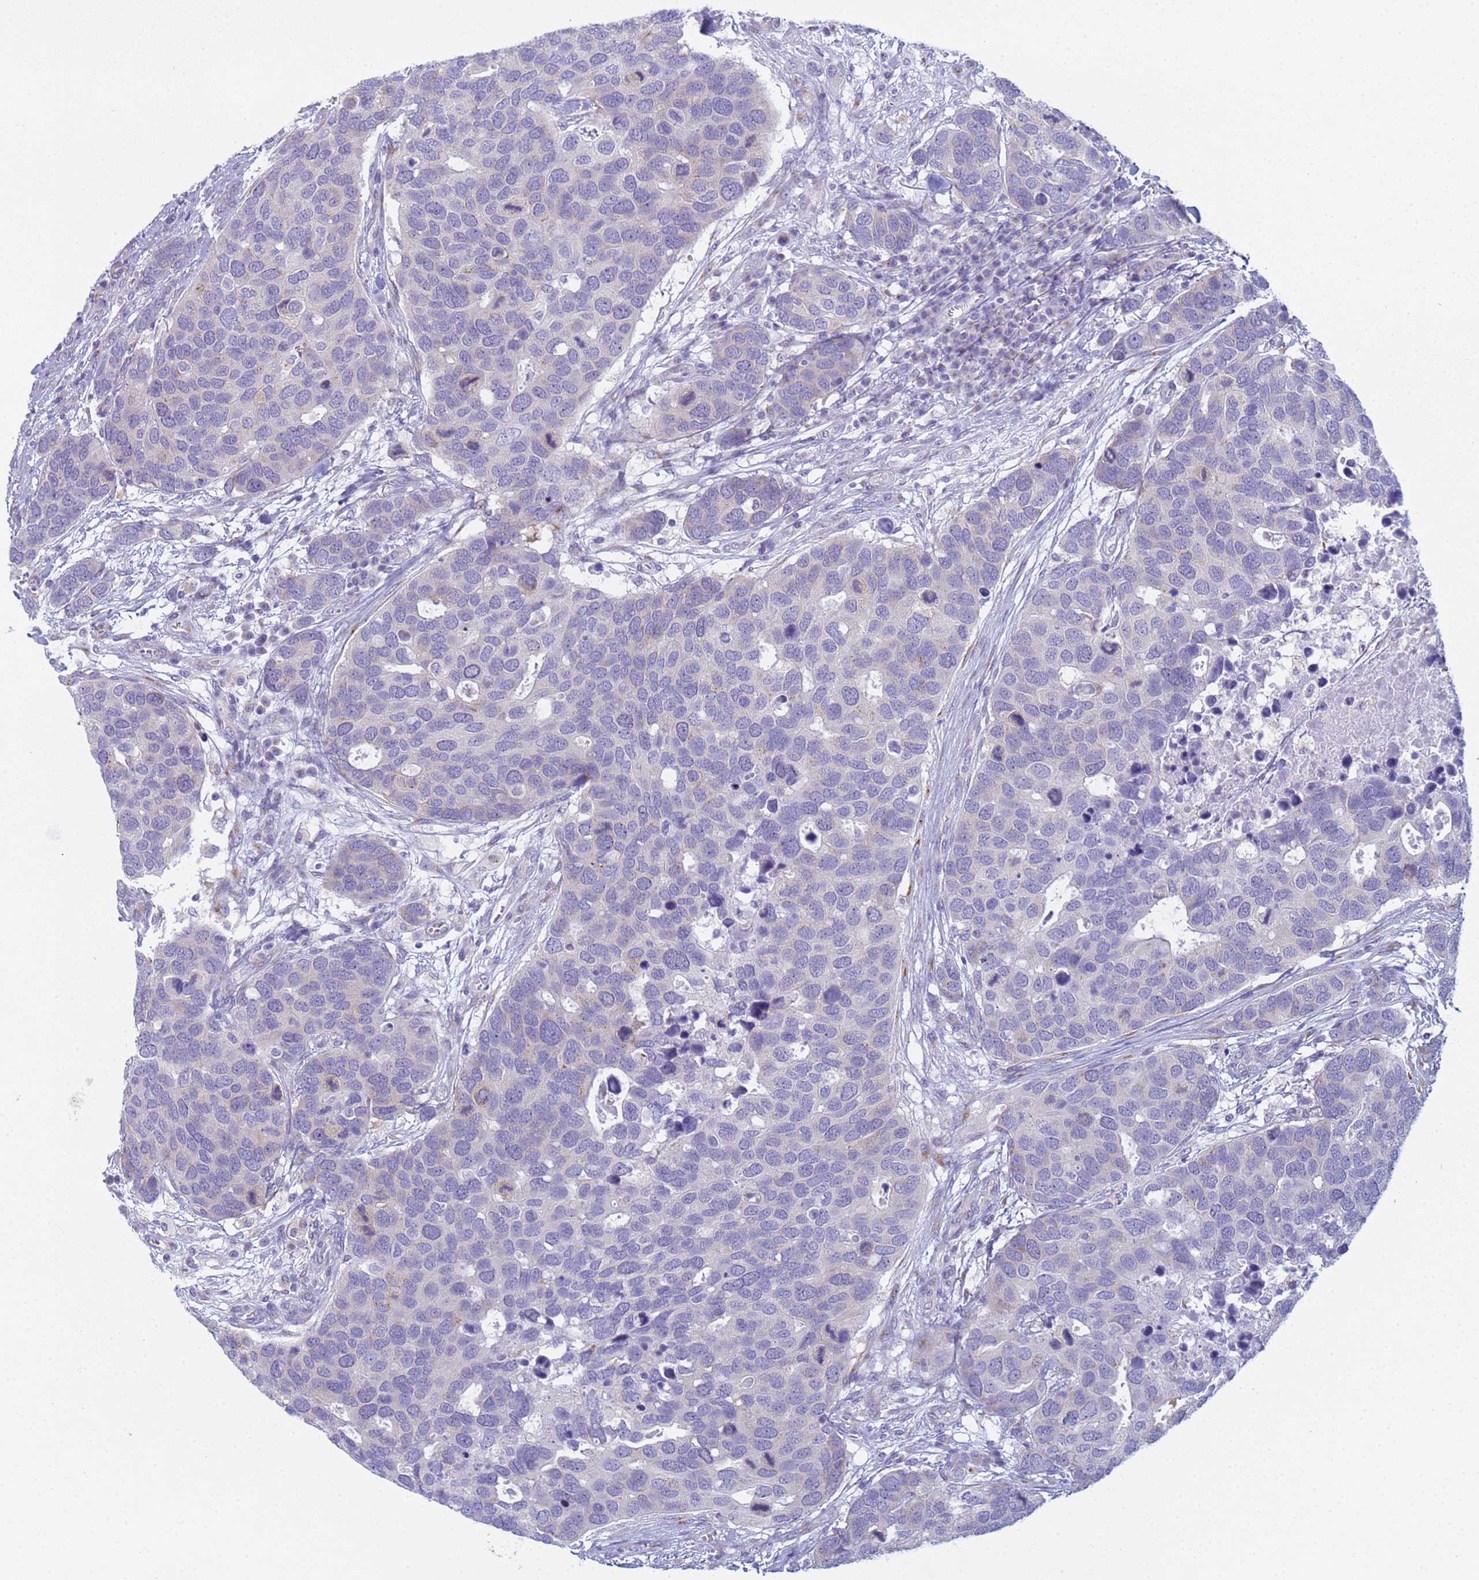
{"staining": {"intensity": "negative", "quantity": "none", "location": "none"}, "tissue": "breast cancer", "cell_type": "Tumor cells", "image_type": "cancer", "snomed": [{"axis": "morphology", "description": "Duct carcinoma"}, {"axis": "topography", "description": "Breast"}], "caption": "IHC histopathology image of neoplastic tissue: breast invasive ductal carcinoma stained with DAB shows no significant protein staining in tumor cells.", "gene": "CR1", "patient": {"sex": "female", "age": 83}}